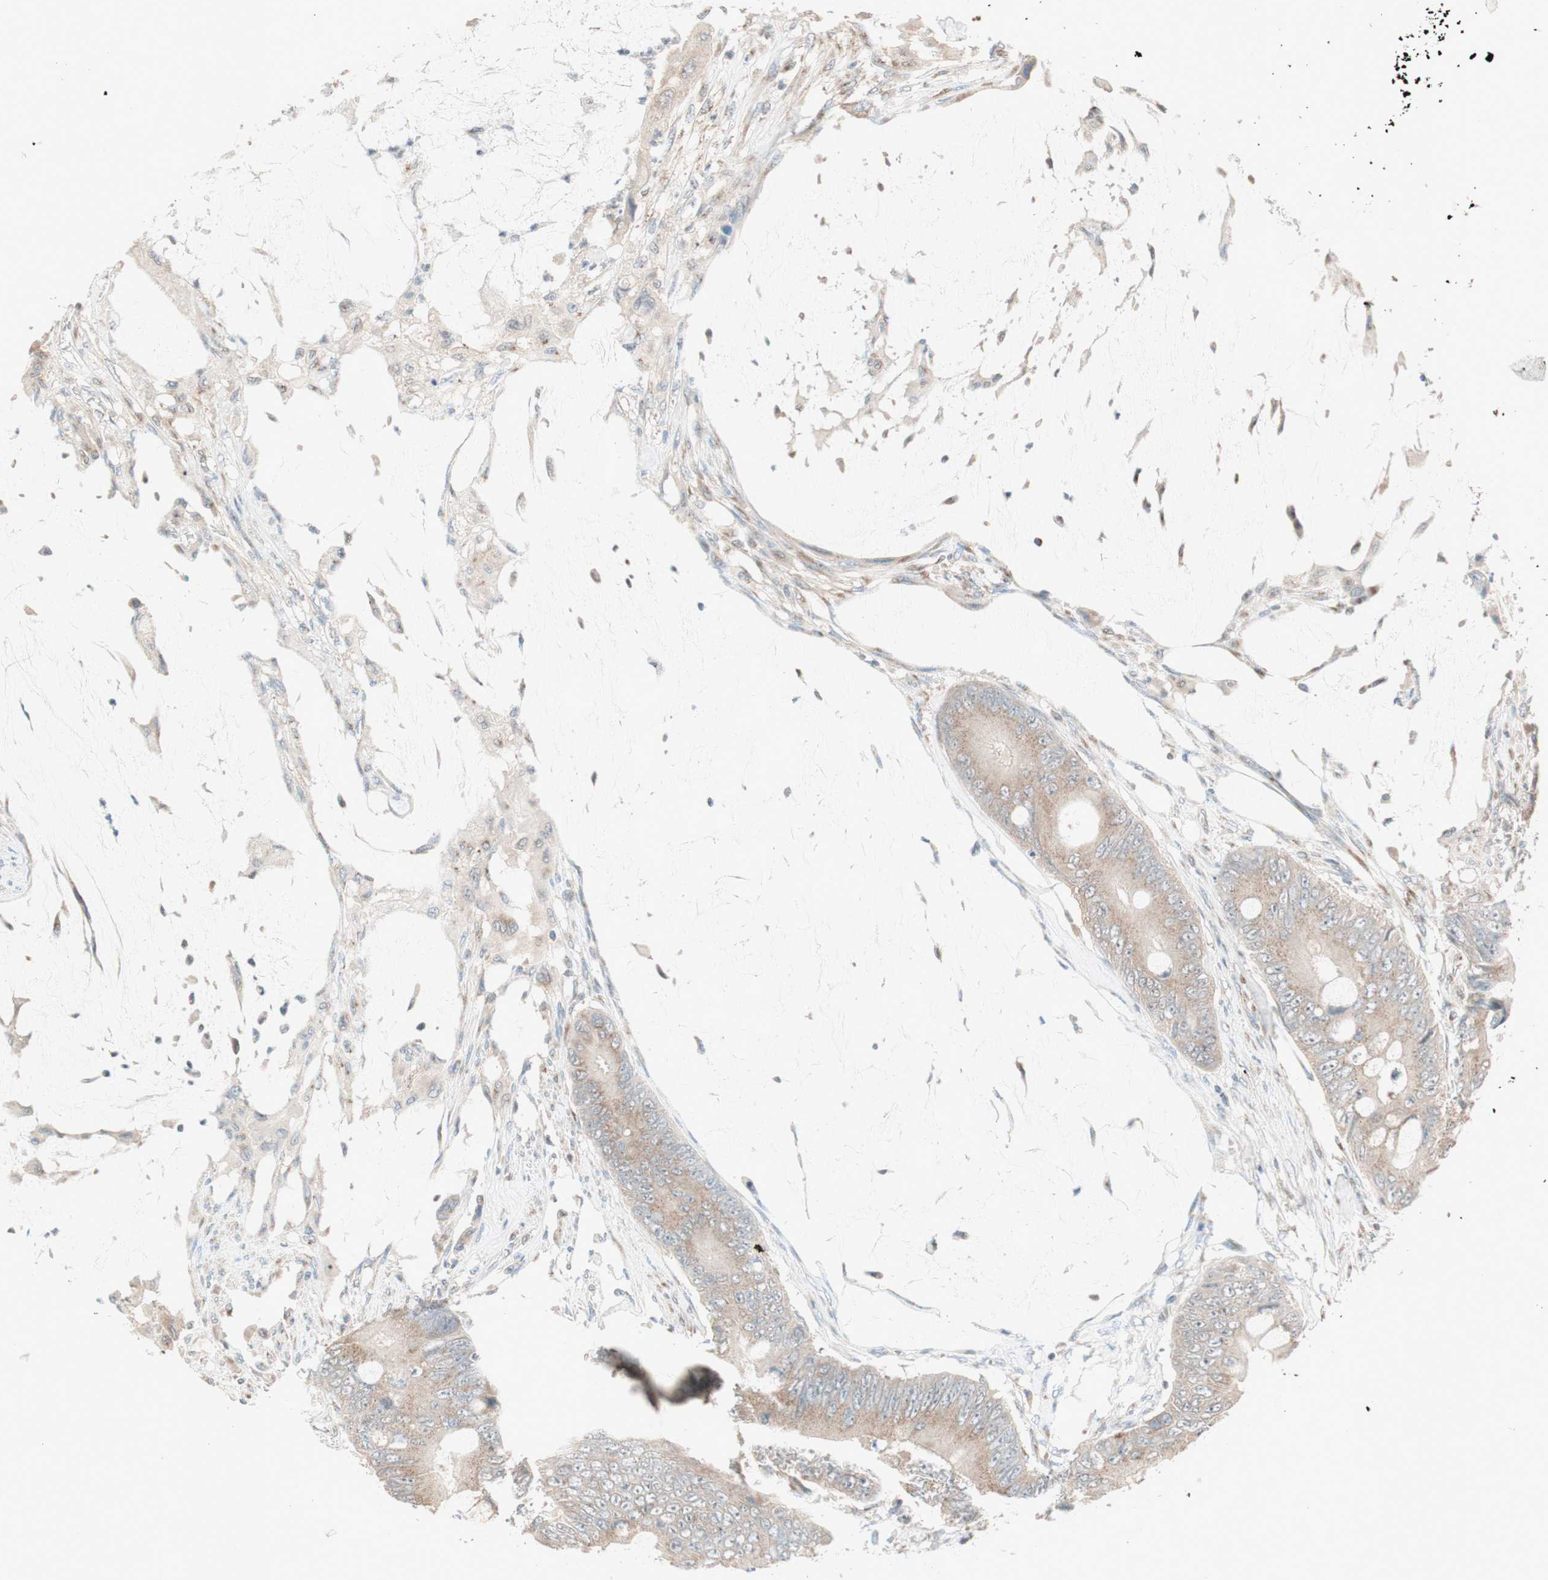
{"staining": {"intensity": "moderate", "quantity": "25%-75%", "location": "cytoplasmic/membranous"}, "tissue": "colorectal cancer", "cell_type": "Tumor cells", "image_type": "cancer", "snomed": [{"axis": "morphology", "description": "Adenocarcinoma, NOS"}, {"axis": "topography", "description": "Rectum"}], "caption": "This photomicrograph reveals colorectal adenocarcinoma stained with immunohistochemistry to label a protein in brown. The cytoplasmic/membranous of tumor cells show moderate positivity for the protein. Nuclei are counter-stained blue.", "gene": "SEC16A", "patient": {"sex": "female", "age": 77}}